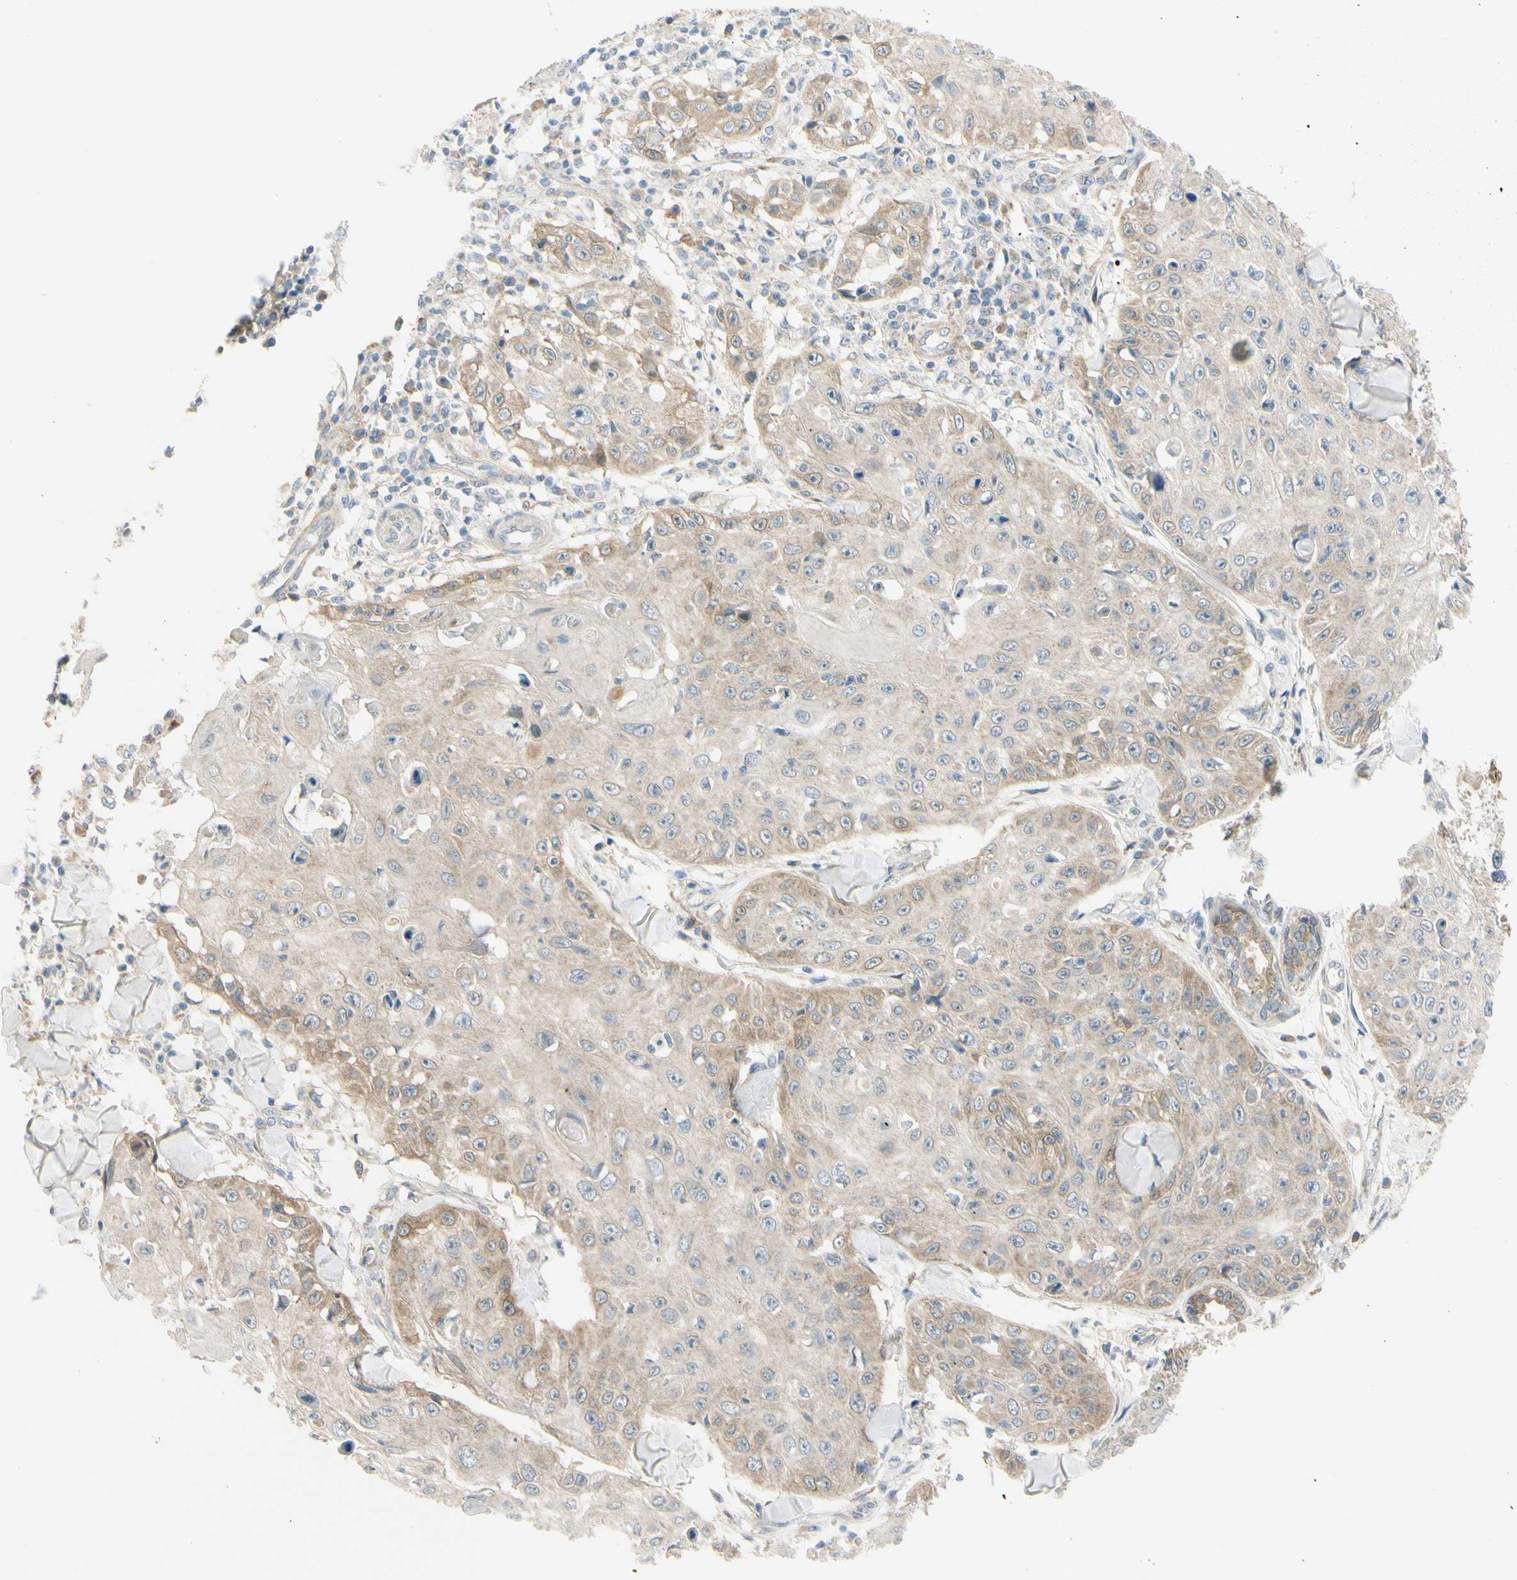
{"staining": {"intensity": "weak", "quantity": ">75%", "location": "cytoplasmic/membranous"}, "tissue": "skin cancer", "cell_type": "Tumor cells", "image_type": "cancer", "snomed": [{"axis": "morphology", "description": "Squamous cell carcinoma, NOS"}, {"axis": "topography", "description": "Skin"}], "caption": "This micrograph reveals skin cancer stained with IHC to label a protein in brown. The cytoplasmic/membranous of tumor cells show weak positivity for the protein. Nuclei are counter-stained blue.", "gene": "FHL2", "patient": {"sex": "male", "age": 86}}